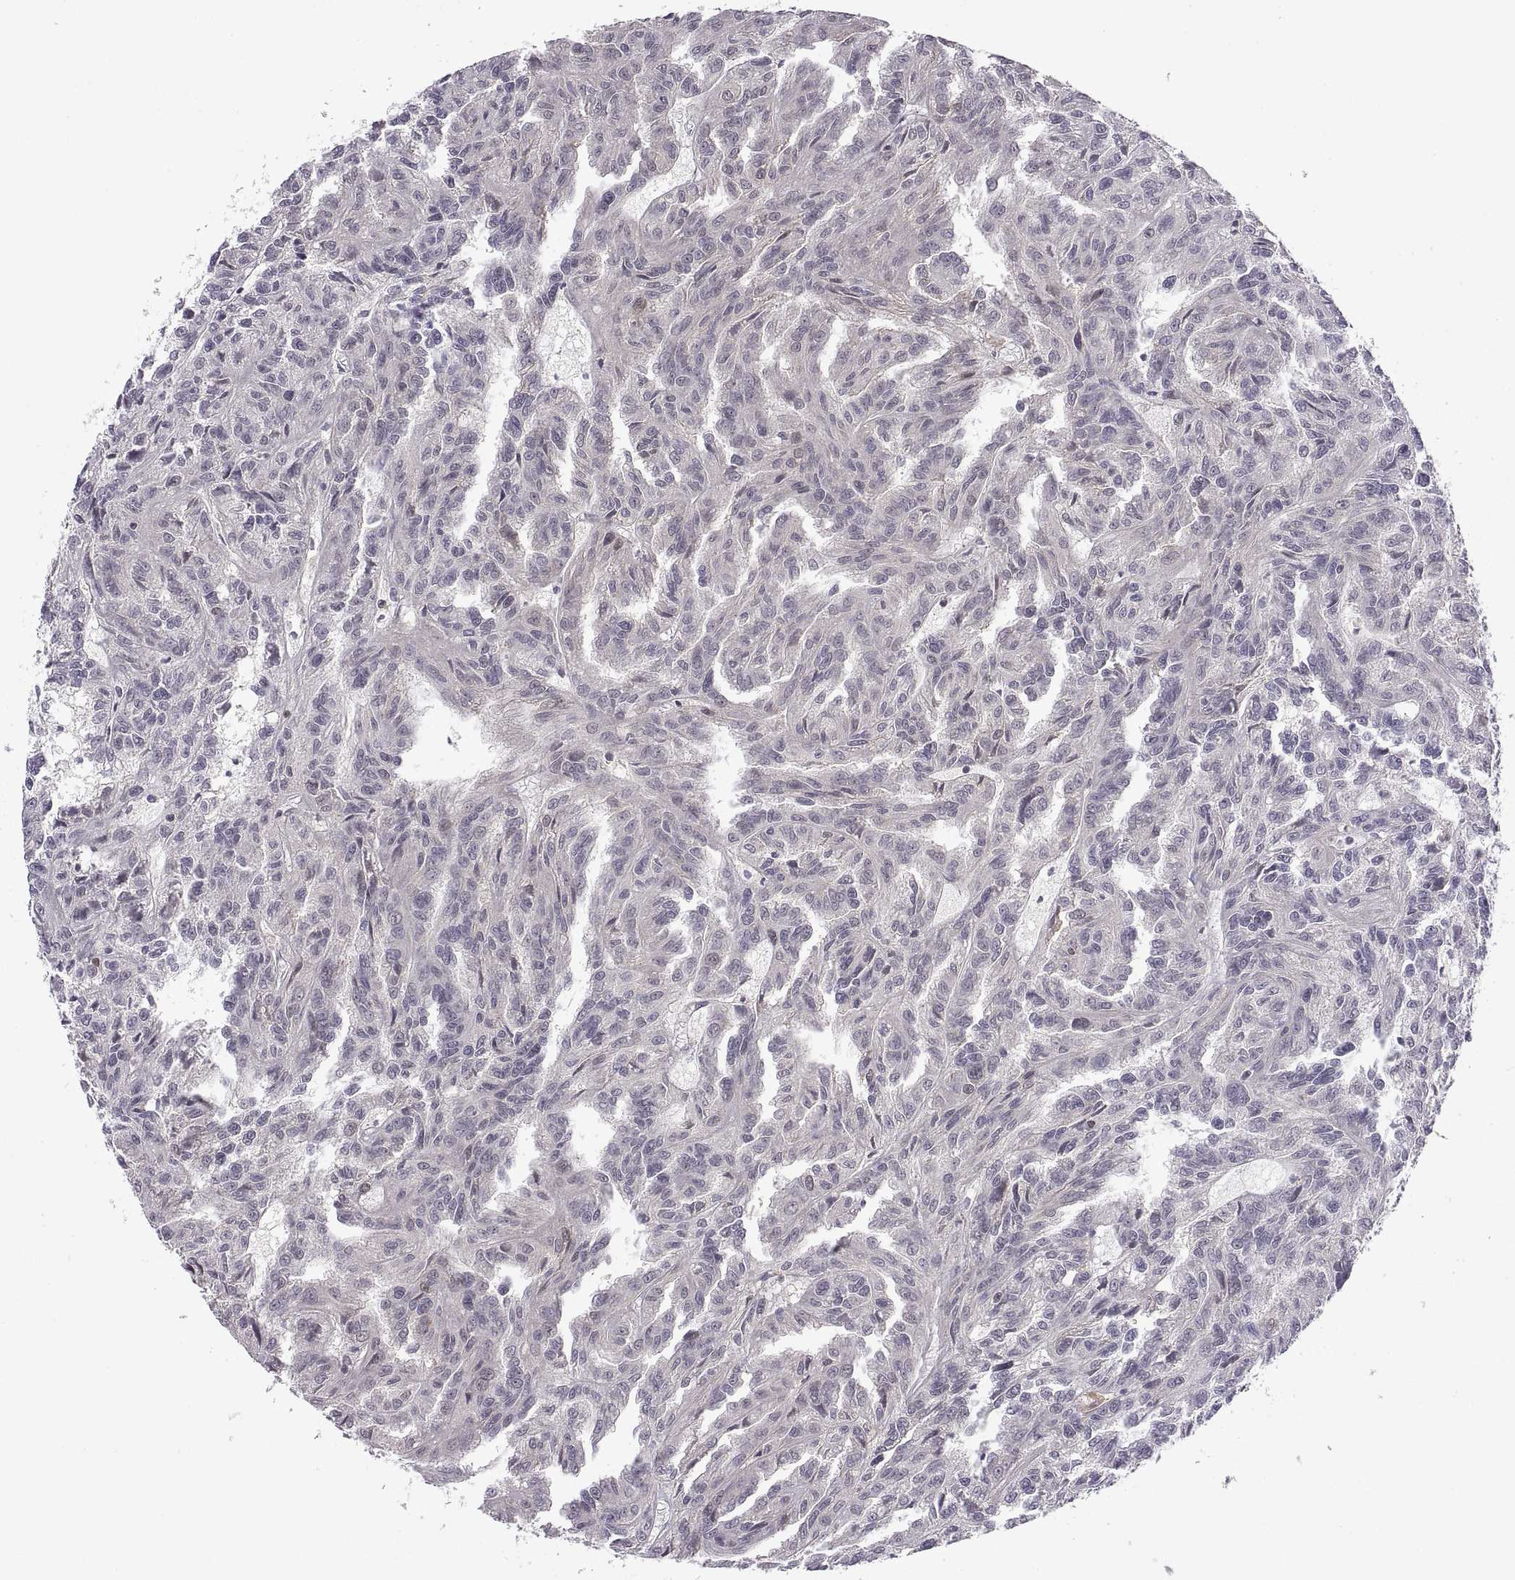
{"staining": {"intensity": "negative", "quantity": "none", "location": "none"}, "tissue": "renal cancer", "cell_type": "Tumor cells", "image_type": "cancer", "snomed": [{"axis": "morphology", "description": "Adenocarcinoma, NOS"}, {"axis": "topography", "description": "Kidney"}], "caption": "This histopathology image is of renal cancer stained with immunohistochemistry (IHC) to label a protein in brown with the nuclei are counter-stained blue. There is no expression in tumor cells. Brightfield microscopy of immunohistochemistry stained with DAB (3,3'-diaminobenzidine) (brown) and hematoxylin (blue), captured at high magnification.", "gene": "CHFR", "patient": {"sex": "male", "age": 79}}